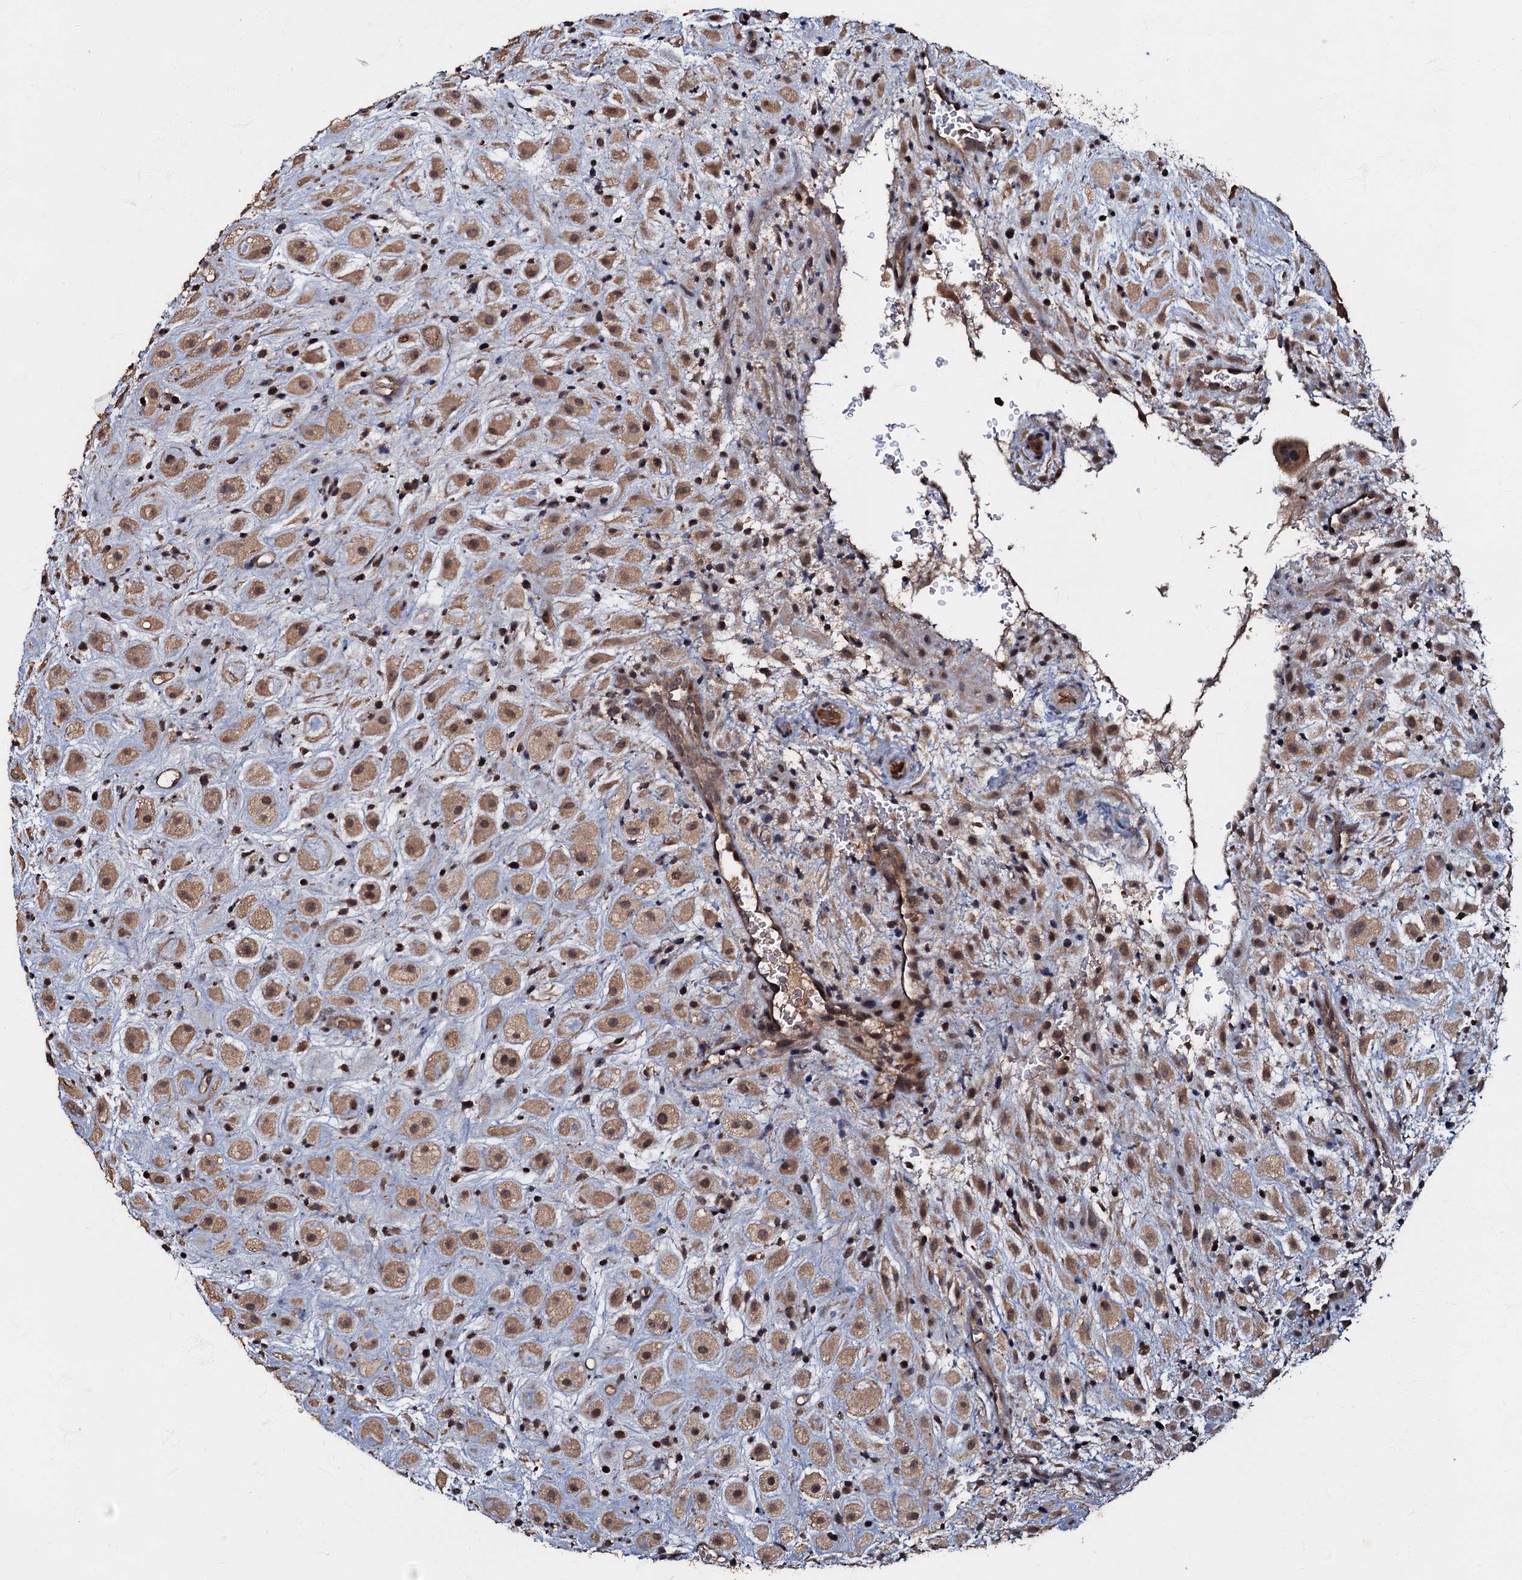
{"staining": {"intensity": "moderate", "quantity": ">75%", "location": "cytoplasmic/membranous,nuclear"}, "tissue": "placenta", "cell_type": "Decidual cells", "image_type": "normal", "snomed": [{"axis": "morphology", "description": "Normal tissue, NOS"}, {"axis": "topography", "description": "Placenta"}], "caption": "DAB (3,3'-diaminobenzidine) immunohistochemical staining of benign human placenta shows moderate cytoplasmic/membranous,nuclear protein expression in about >75% of decidual cells.", "gene": "MANSC4", "patient": {"sex": "female", "age": 35}}